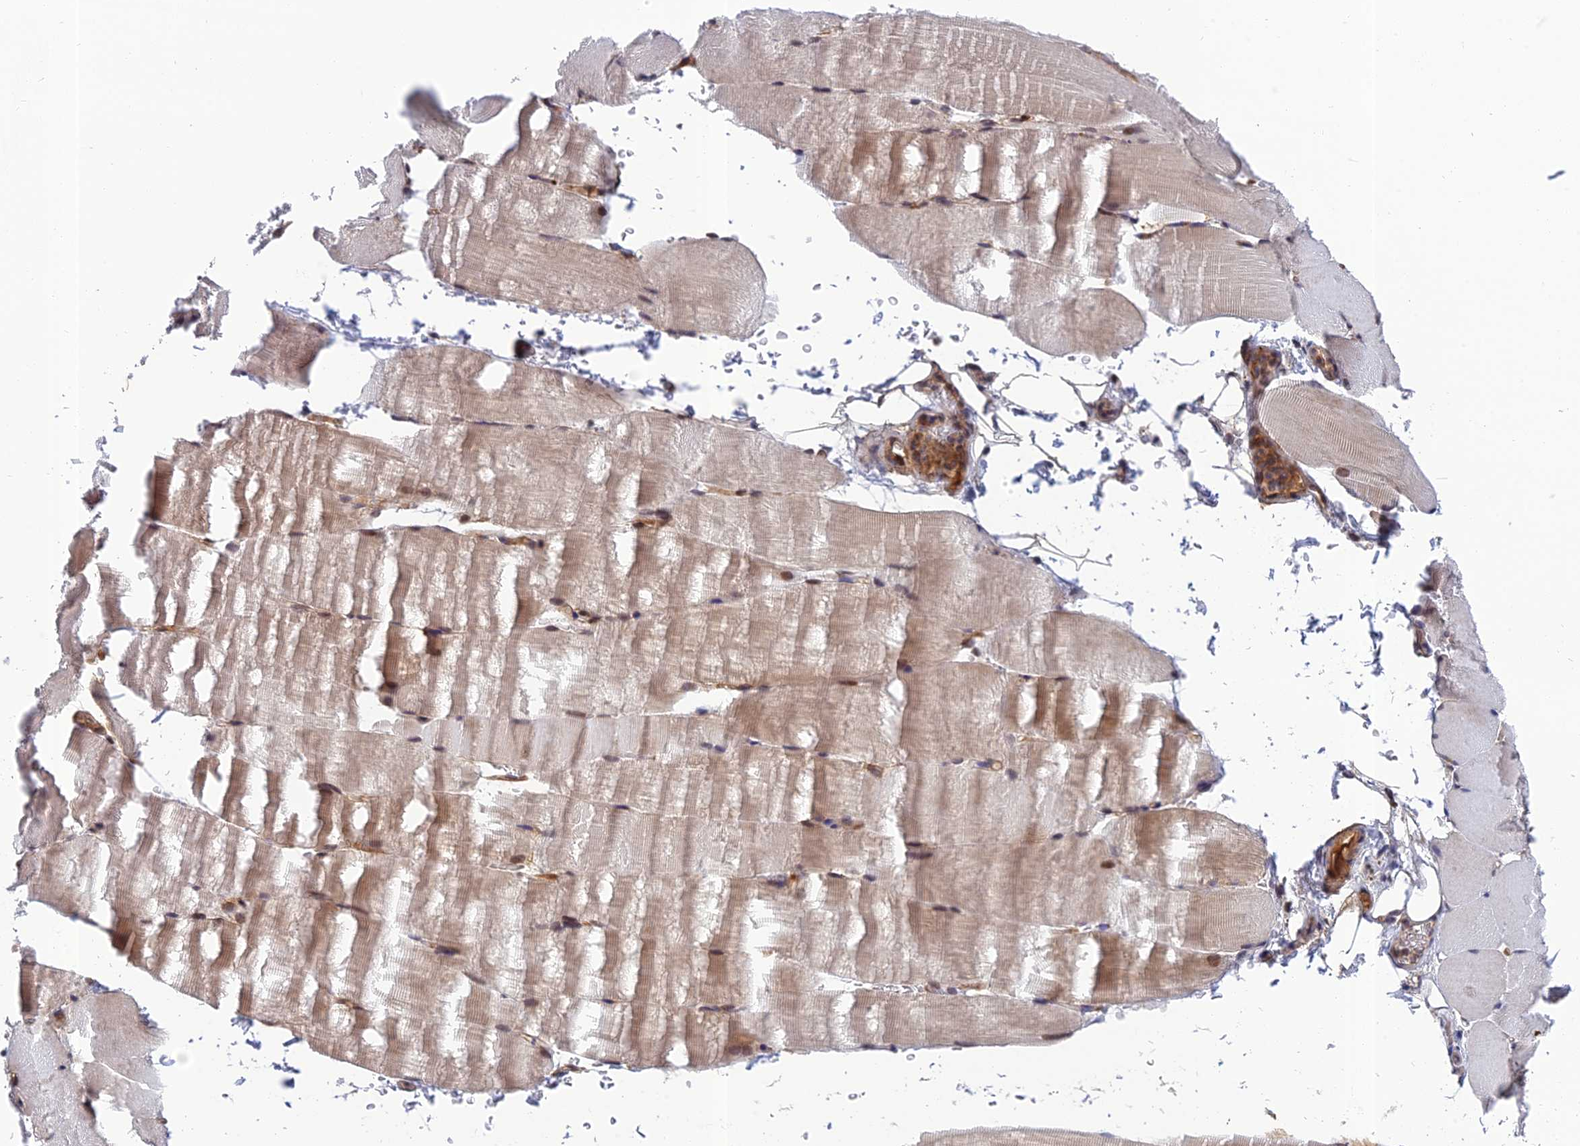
{"staining": {"intensity": "moderate", "quantity": "25%-75%", "location": "cytoplasmic/membranous,nuclear"}, "tissue": "skeletal muscle", "cell_type": "Myocytes", "image_type": "normal", "snomed": [{"axis": "morphology", "description": "Normal tissue, NOS"}, {"axis": "topography", "description": "Skeletal muscle"}, {"axis": "topography", "description": "Parathyroid gland"}], "caption": "High-magnification brightfield microscopy of normal skeletal muscle stained with DAB (brown) and counterstained with hematoxylin (blue). myocytes exhibit moderate cytoplasmic/membranous,nuclear staining is appreciated in approximately25%-75% of cells.", "gene": "REXO1", "patient": {"sex": "female", "age": 37}}